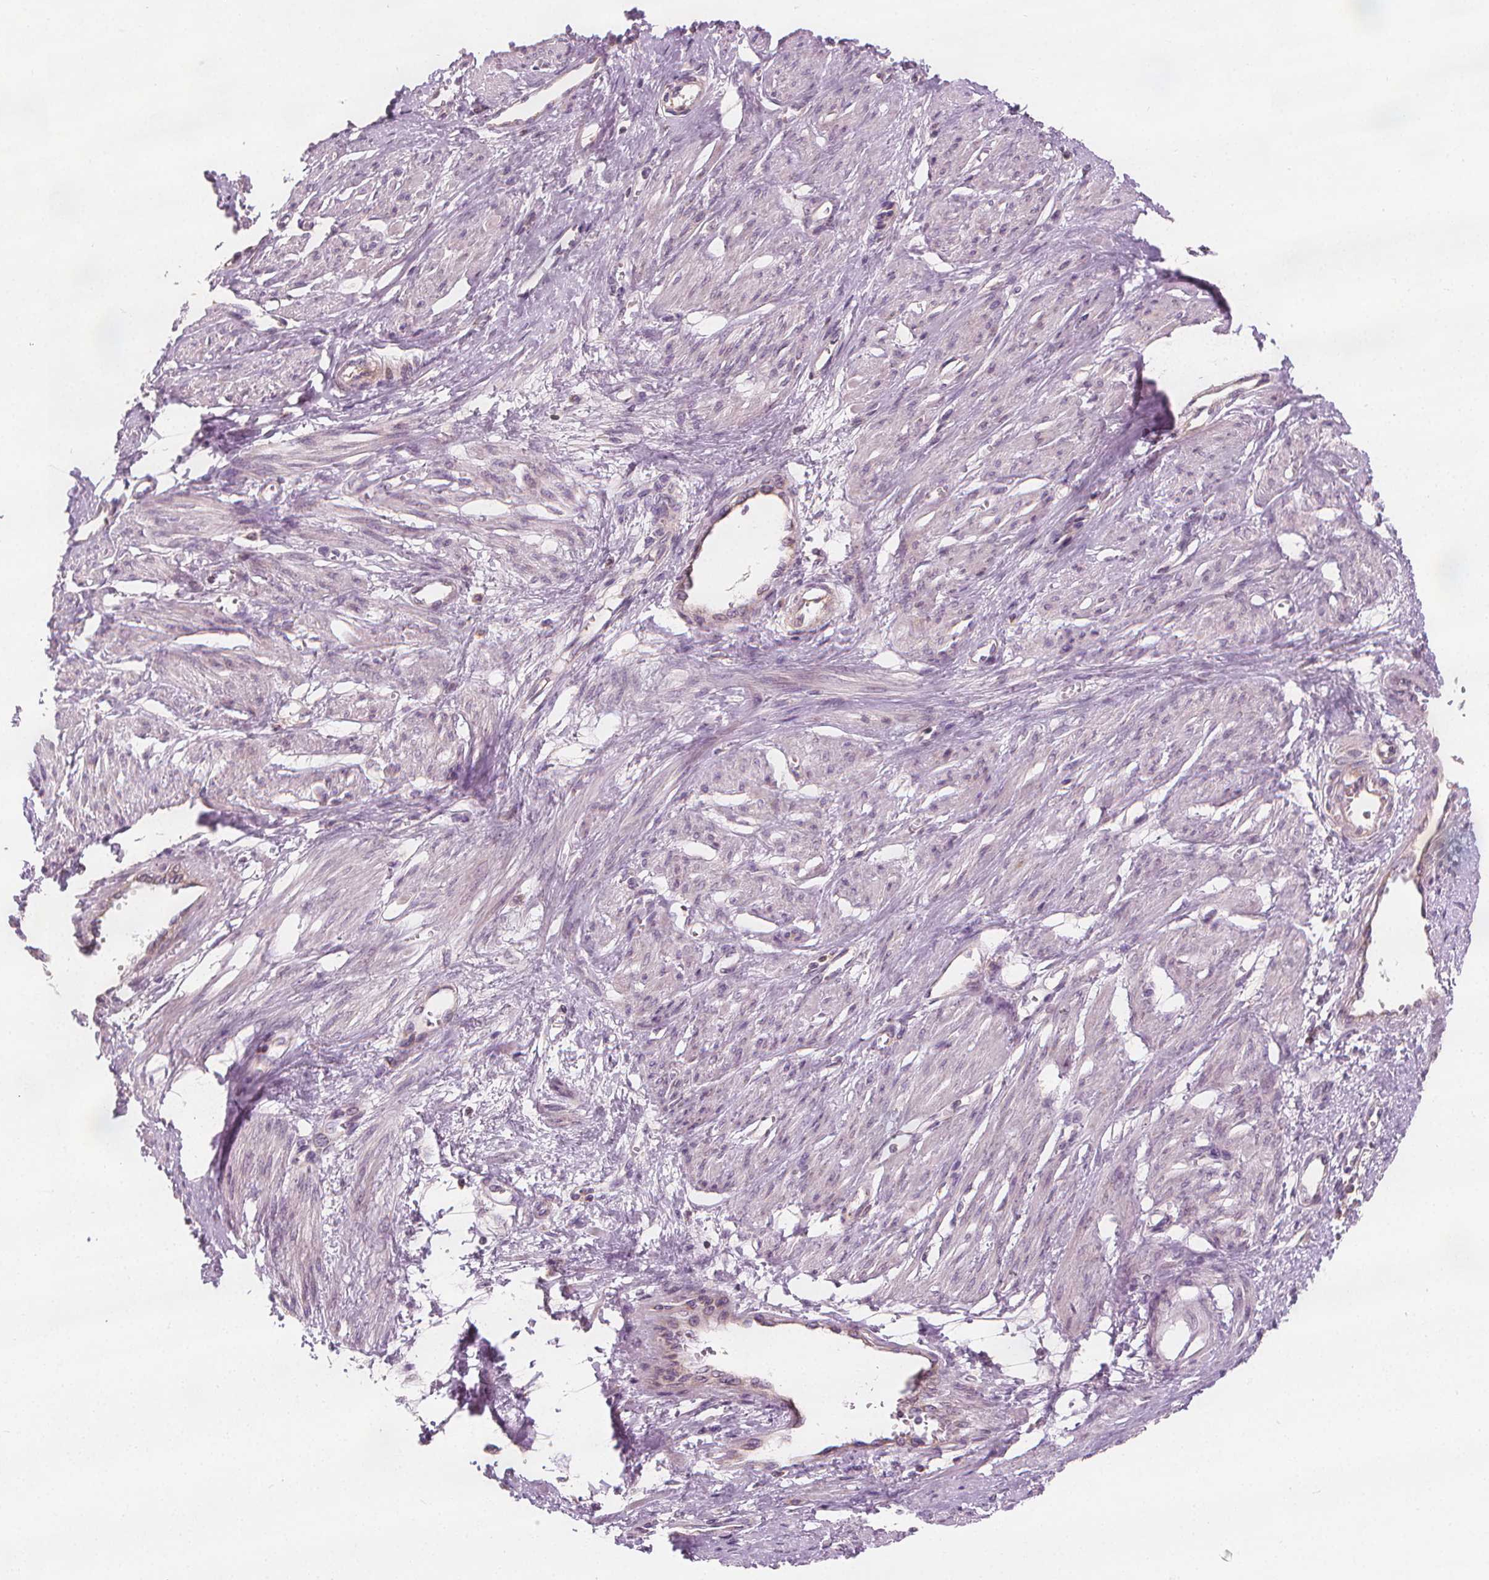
{"staining": {"intensity": "negative", "quantity": "none", "location": "none"}, "tissue": "smooth muscle", "cell_type": "Smooth muscle cells", "image_type": "normal", "snomed": [{"axis": "morphology", "description": "Normal tissue, NOS"}, {"axis": "topography", "description": "Smooth muscle"}, {"axis": "topography", "description": "Uterus"}], "caption": "Protein analysis of benign smooth muscle exhibits no significant positivity in smooth muscle cells. Nuclei are stained in blue.", "gene": "RAB20", "patient": {"sex": "female", "age": 39}}